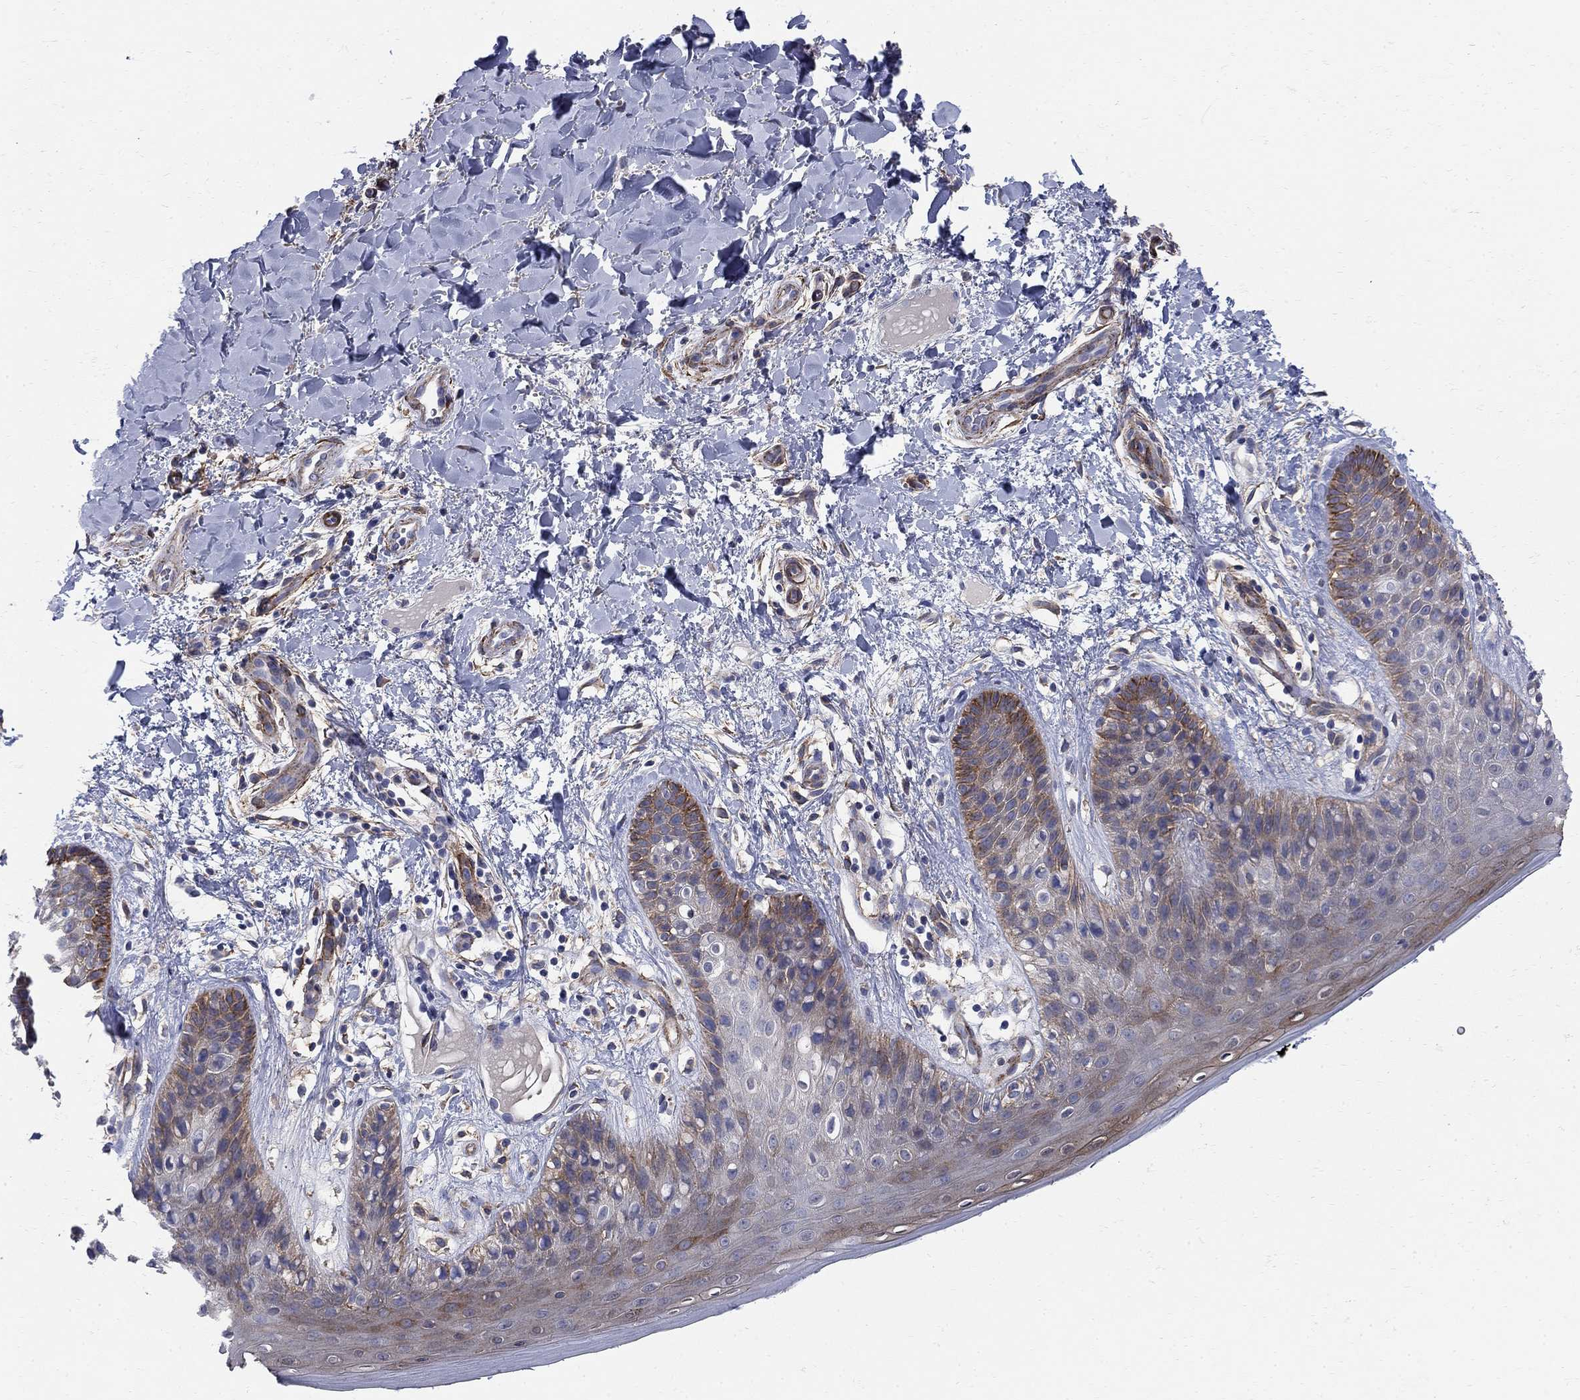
{"staining": {"intensity": "moderate", "quantity": "<25%", "location": "cytoplasmic/membranous"}, "tissue": "skin", "cell_type": "Epidermal cells", "image_type": "normal", "snomed": [{"axis": "morphology", "description": "Normal tissue, NOS"}, {"axis": "topography", "description": "Anal"}], "caption": "Moderate cytoplasmic/membranous positivity is appreciated in about <25% of epidermal cells in normal skin. (Stains: DAB (3,3'-diaminobenzidine) in brown, nuclei in blue, Microscopy: brightfield microscopy at high magnification).", "gene": "SEPTIN8", "patient": {"sex": "male", "age": 36}}